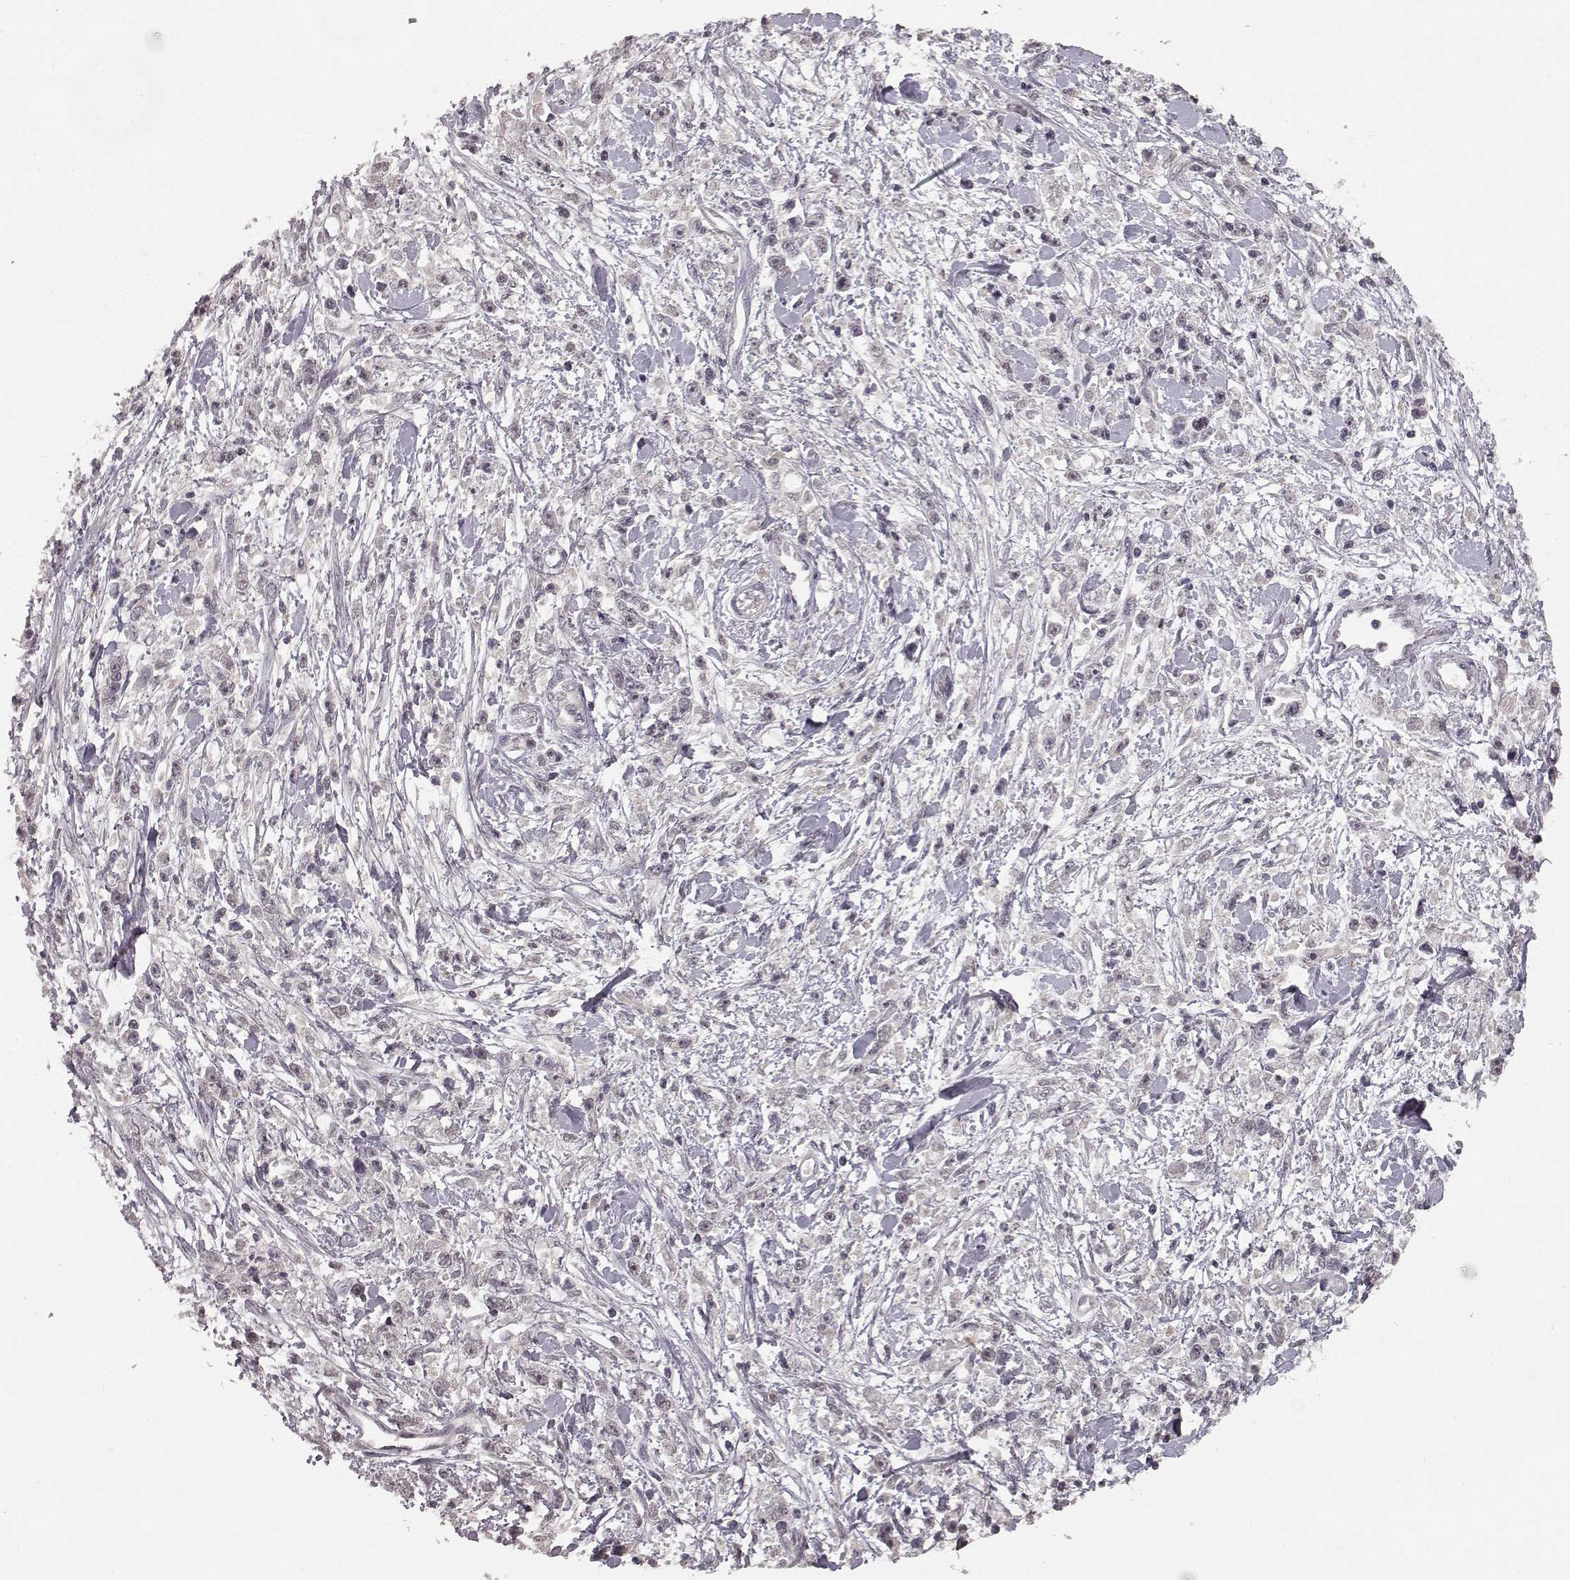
{"staining": {"intensity": "negative", "quantity": "none", "location": "none"}, "tissue": "stomach cancer", "cell_type": "Tumor cells", "image_type": "cancer", "snomed": [{"axis": "morphology", "description": "Adenocarcinoma, NOS"}, {"axis": "topography", "description": "Stomach"}], "caption": "High power microscopy image of an immunohistochemistry micrograph of stomach adenocarcinoma, revealing no significant expression in tumor cells.", "gene": "NTRK2", "patient": {"sex": "female", "age": 59}}